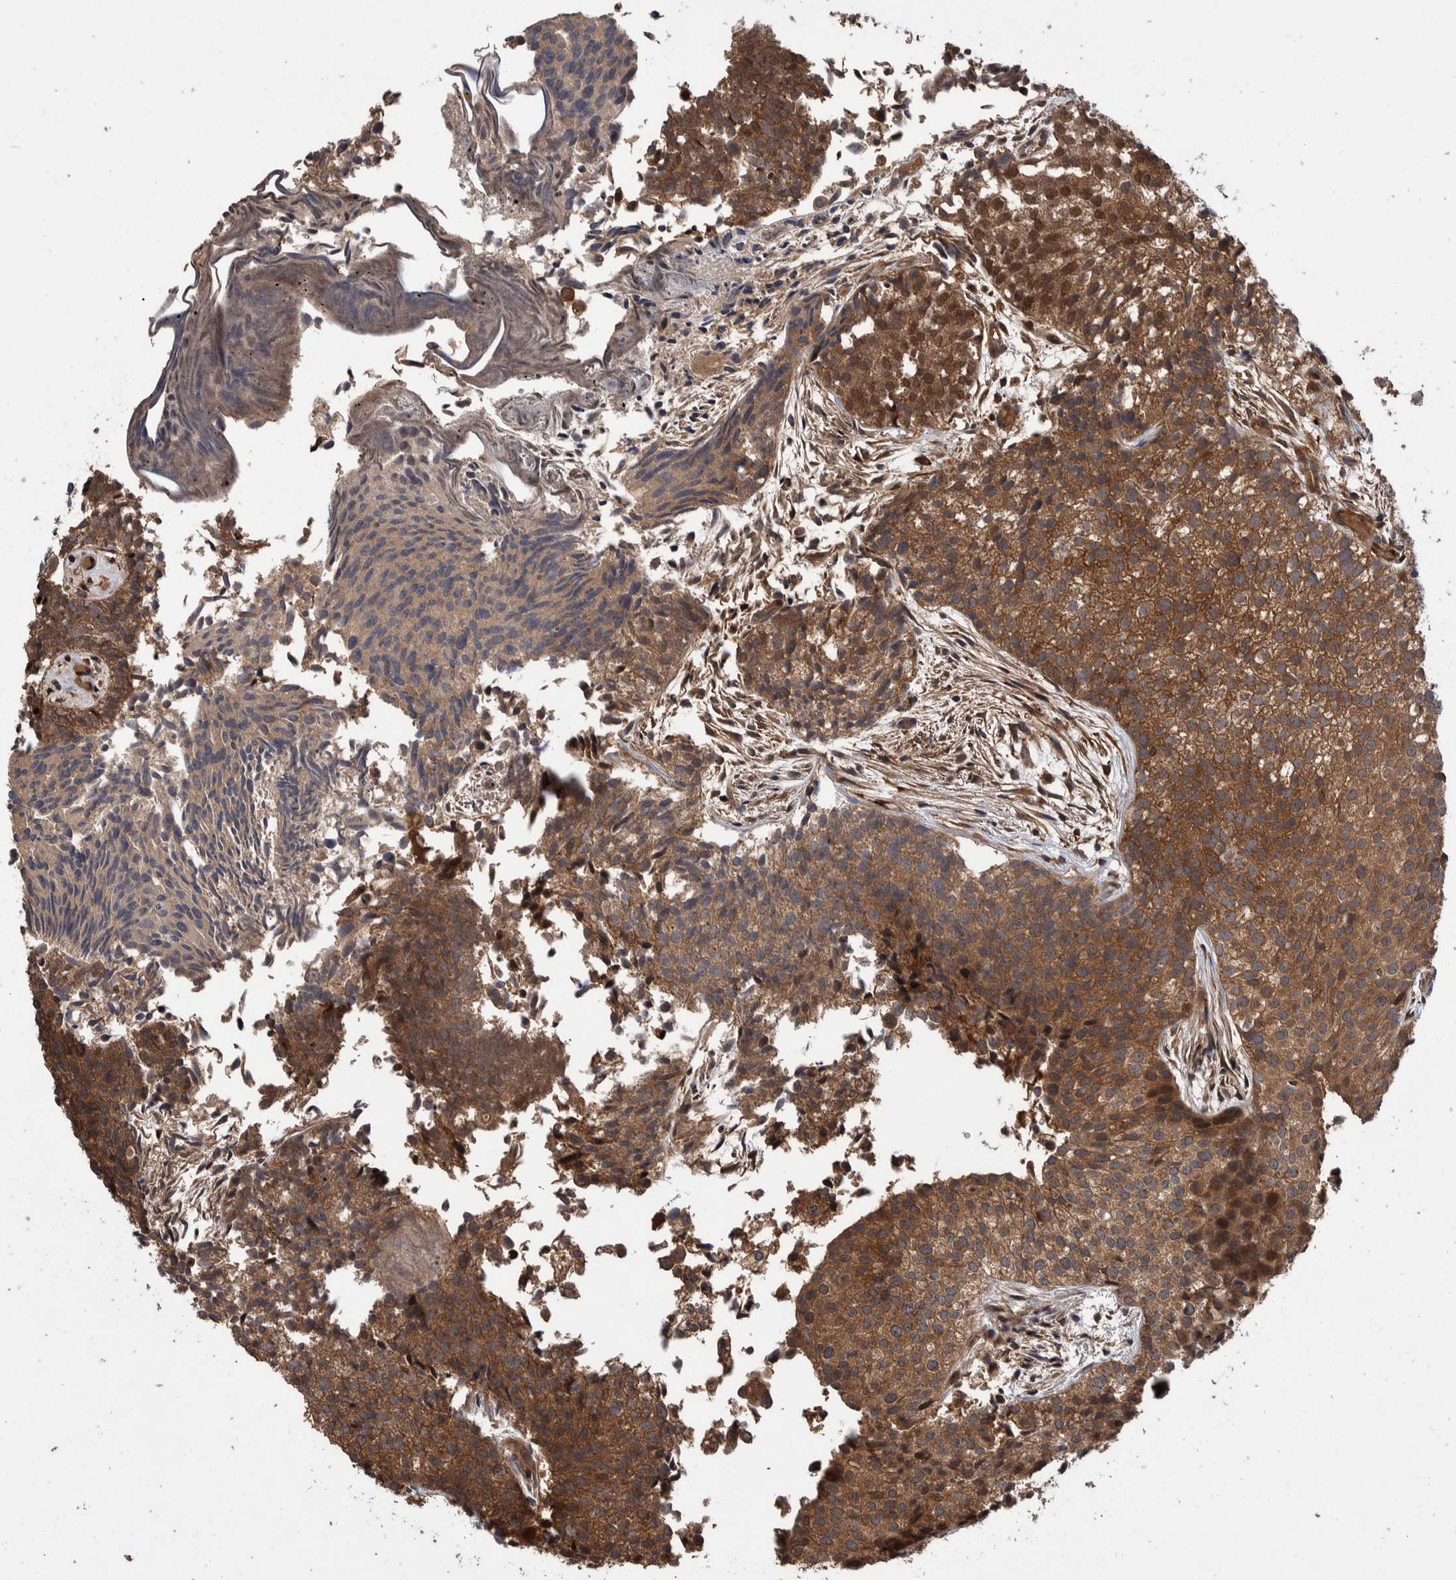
{"staining": {"intensity": "moderate", "quantity": ">75%", "location": "cytoplasmic/membranous"}, "tissue": "urothelial cancer", "cell_type": "Tumor cells", "image_type": "cancer", "snomed": [{"axis": "morphology", "description": "Urothelial carcinoma, Low grade"}, {"axis": "topography", "description": "Urinary bladder"}], "caption": "DAB immunohistochemical staining of low-grade urothelial carcinoma reveals moderate cytoplasmic/membranous protein staining in approximately >75% of tumor cells.", "gene": "VBP1", "patient": {"sex": "male", "age": 86}}